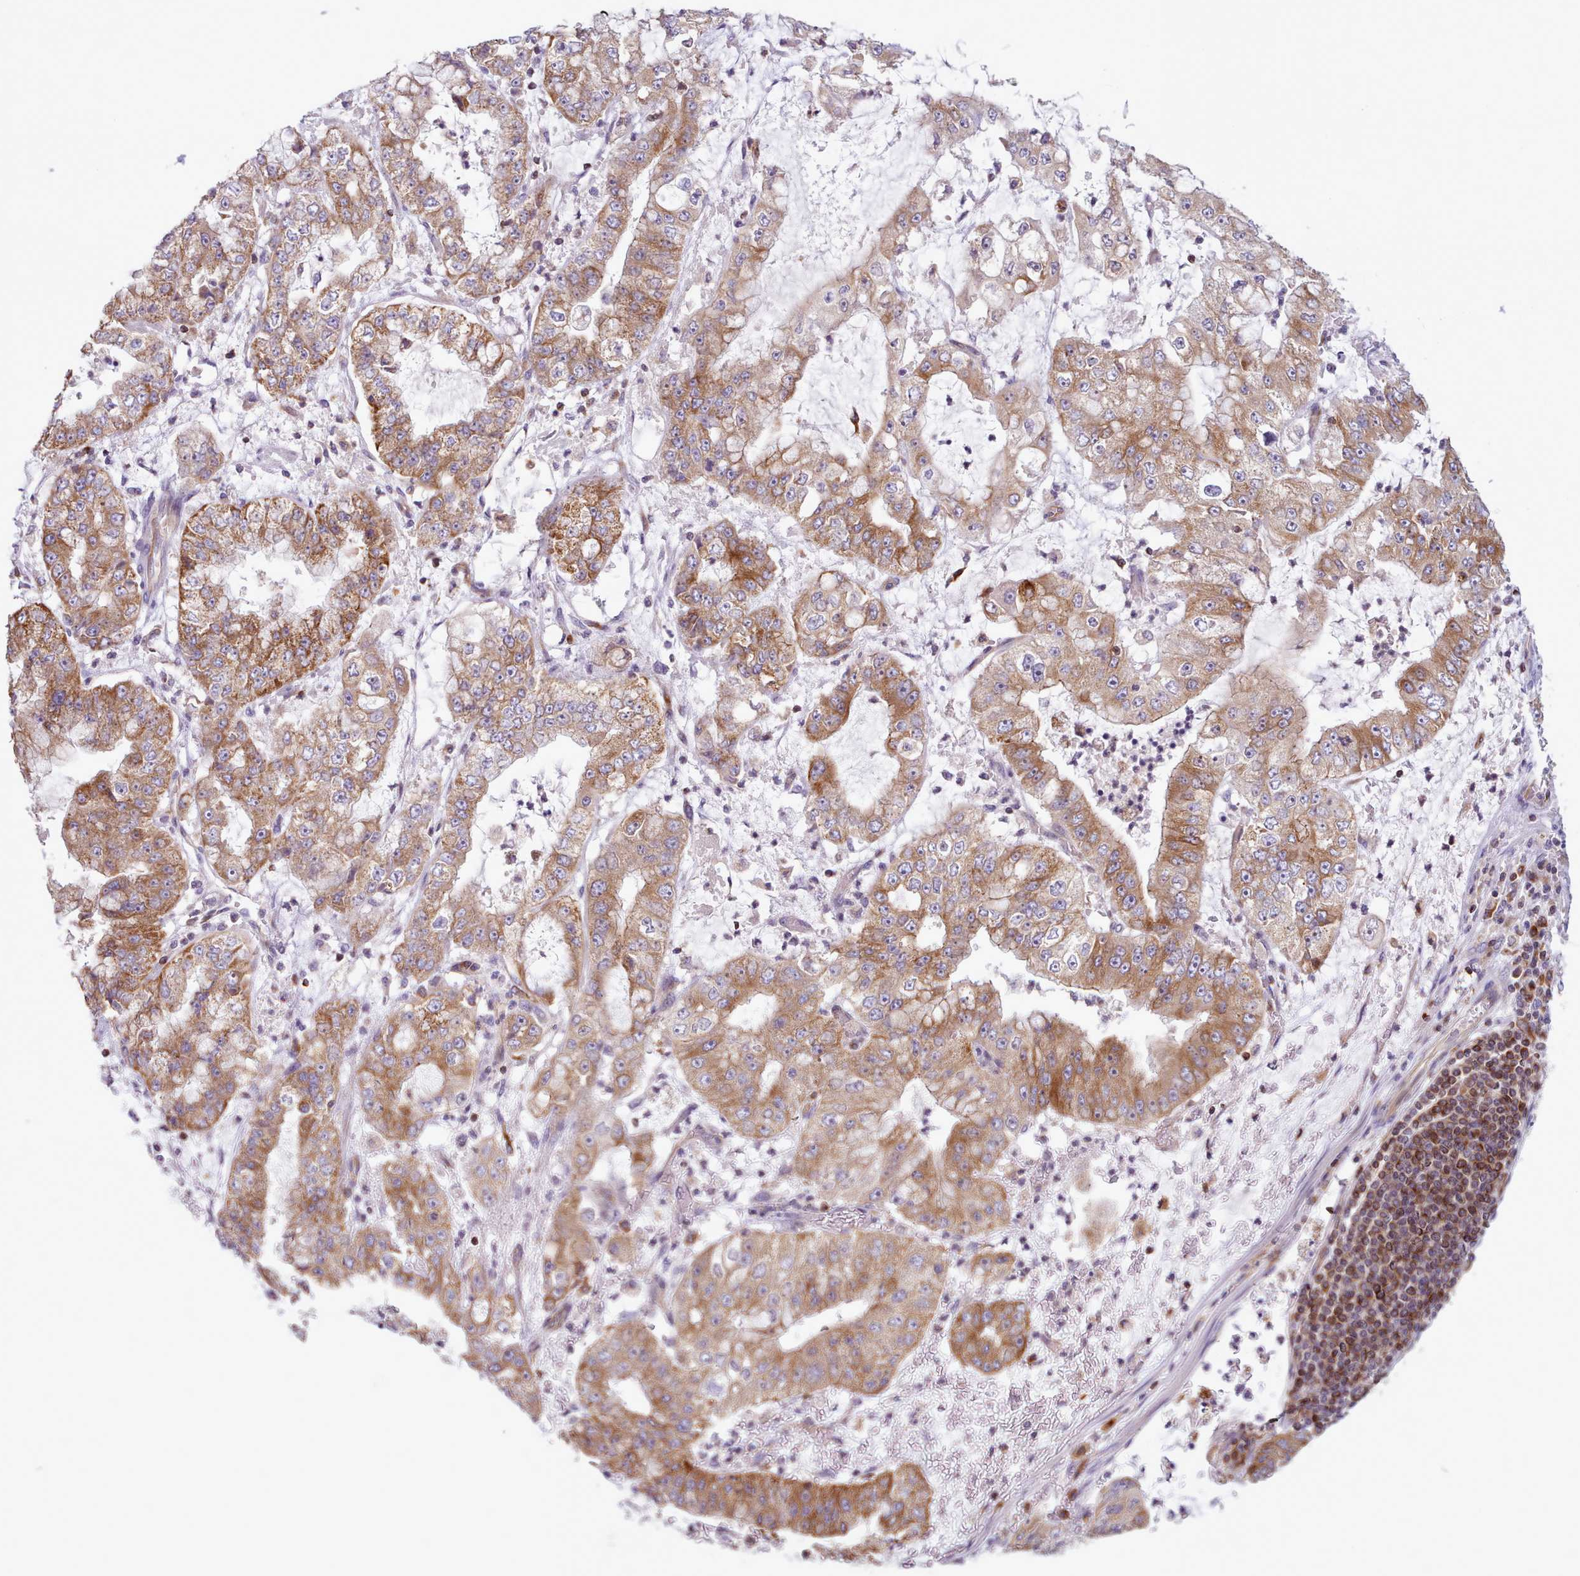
{"staining": {"intensity": "moderate", "quantity": ">75%", "location": "cytoplasmic/membranous"}, "tissue": "stomach cancer", "cell_type": "Tumor cells", "image_type": "cancer", "snomed": [{"axis": "morphology", "description": "Adenocarcinoma, NOS"}, {"axis": "topography", "description": "Stomach"}], "caption": "There is medium levels of moderate cytoplasmic/membranous staining in tumor cells of stomach cancer, as demonstrated by immunohistochemical staining (brown color).", "gene": "CRYBG1", "patient": {"sex": "male", "age": 76}}